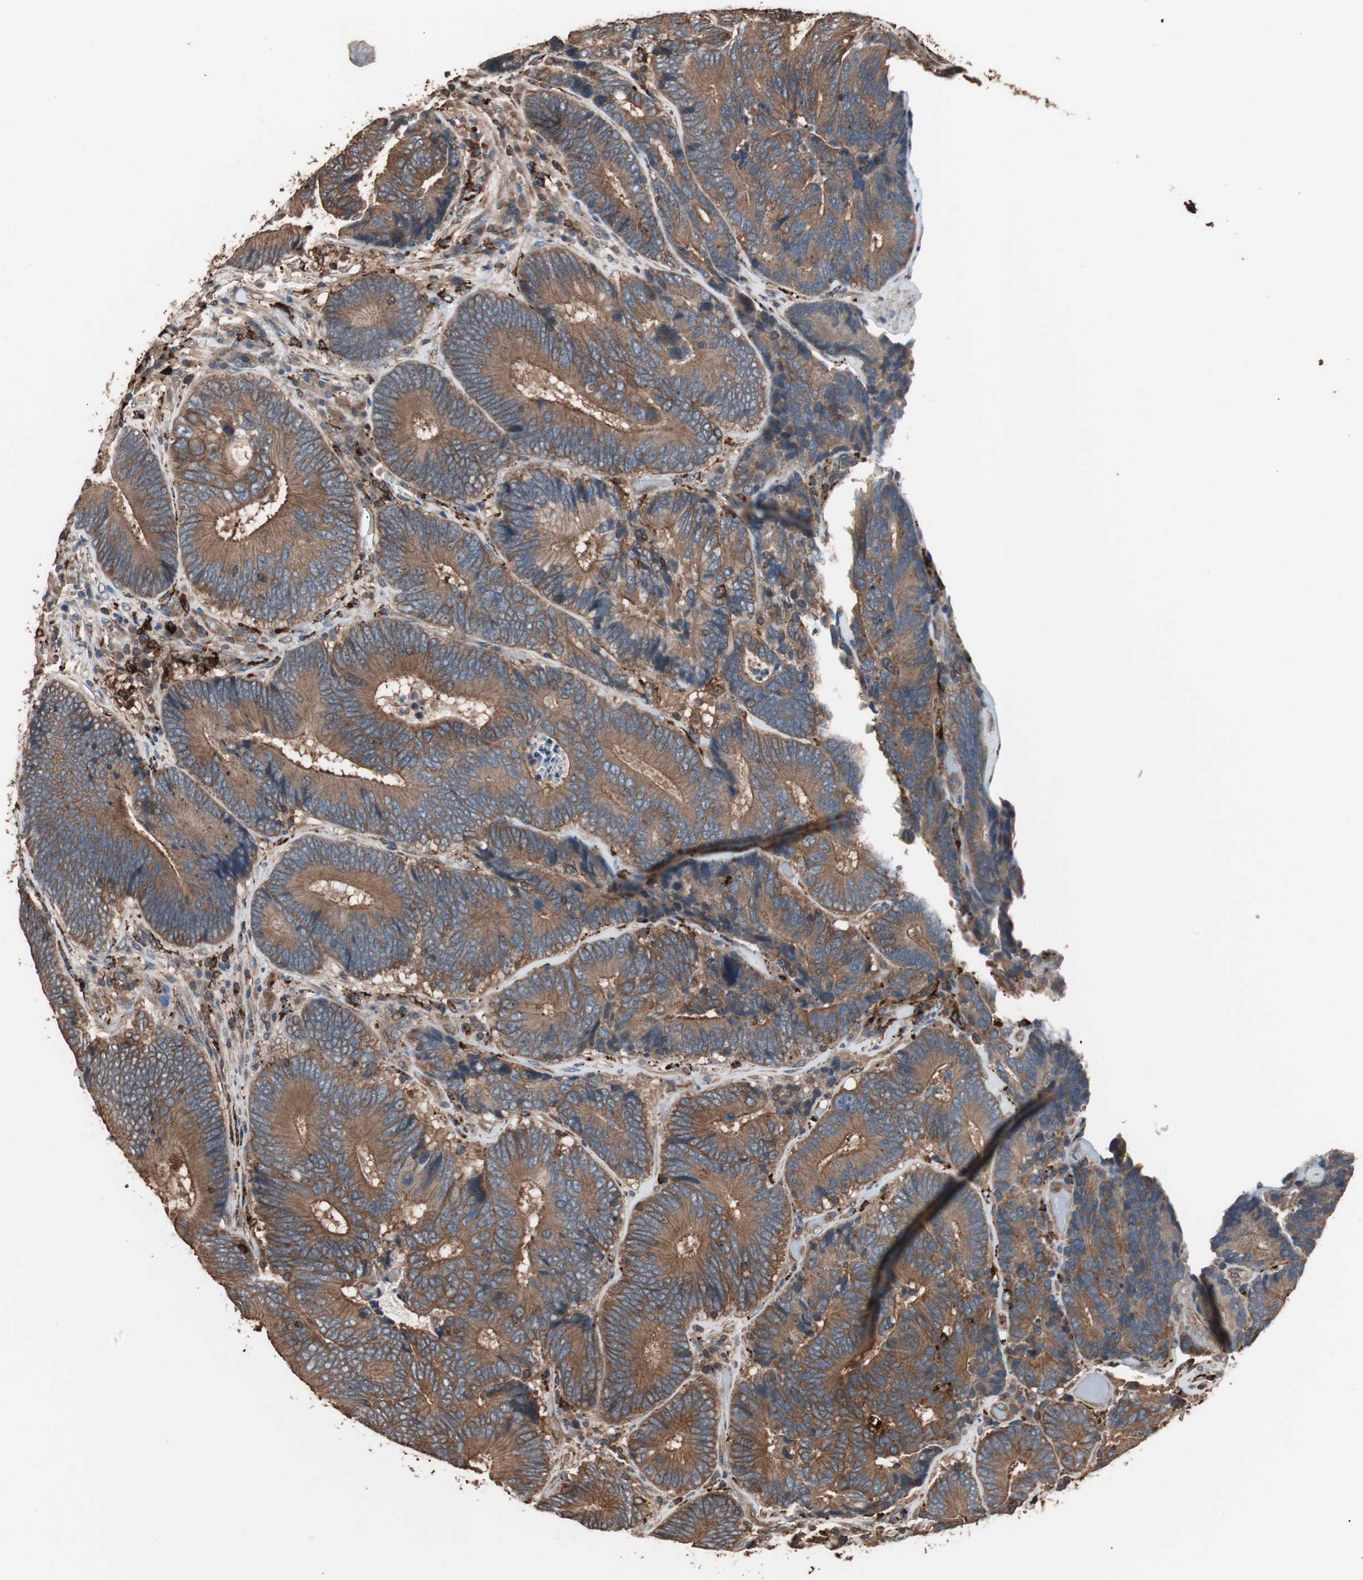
{"staining": {"intensity": "moderate", "quantity": ">75%", "location": "cytoplasmic/membranous"}, "tissue": "colorectal cancer", "cell_type": "Tumor cells", "image_type": "cancer", "snomed": [{"axis": "morphology", "description": "Adenocarcinoma, NOS"}, {"axis": "topography", "description": "Colon"}], "caption": "Colorectal cancer (adenocarcinoma) stained with a protein marker exhibits moderate staining in tumor cells.", "gene": "CCT3", "patient": {"sex": "female", "age": 78}}